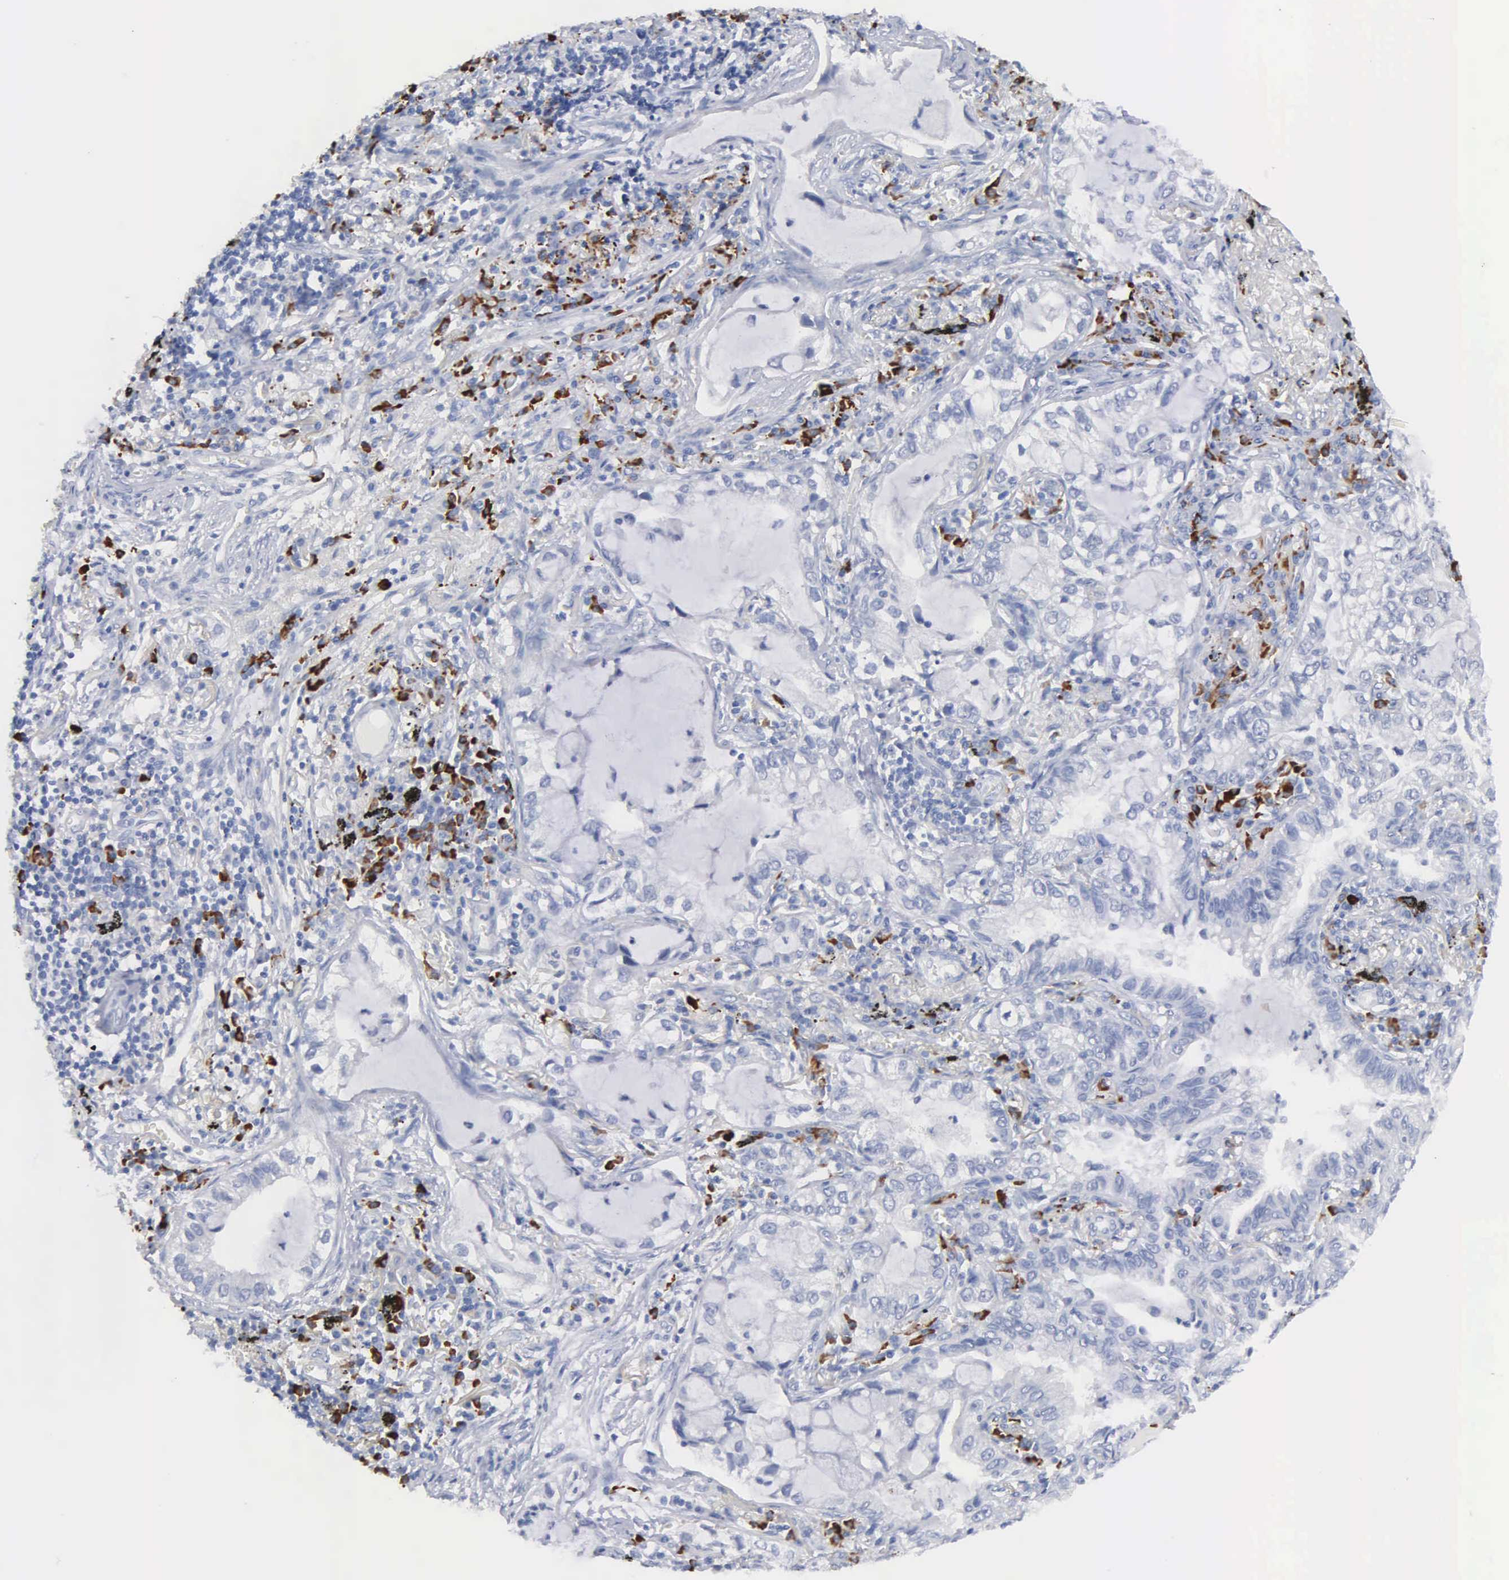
{"staining": {"intensity": "negative", "quantity": "none", "location": "none"}, "tissue": "lung cancer", "cell_type": "Tumor cells", "image_type": "cancer", "snomed": [{"axis": "morphology", "description": "Adenocarcinoma, NOS"}, {"axis": "topography", "description": "Lung"}], "caption": "Immunohistochemical staining of human lung adenocarcinoma demonstrates no significant staining in tumor cells.", "gene": "ASPHD2", "patient": {"sex": "female", "age": 50}}